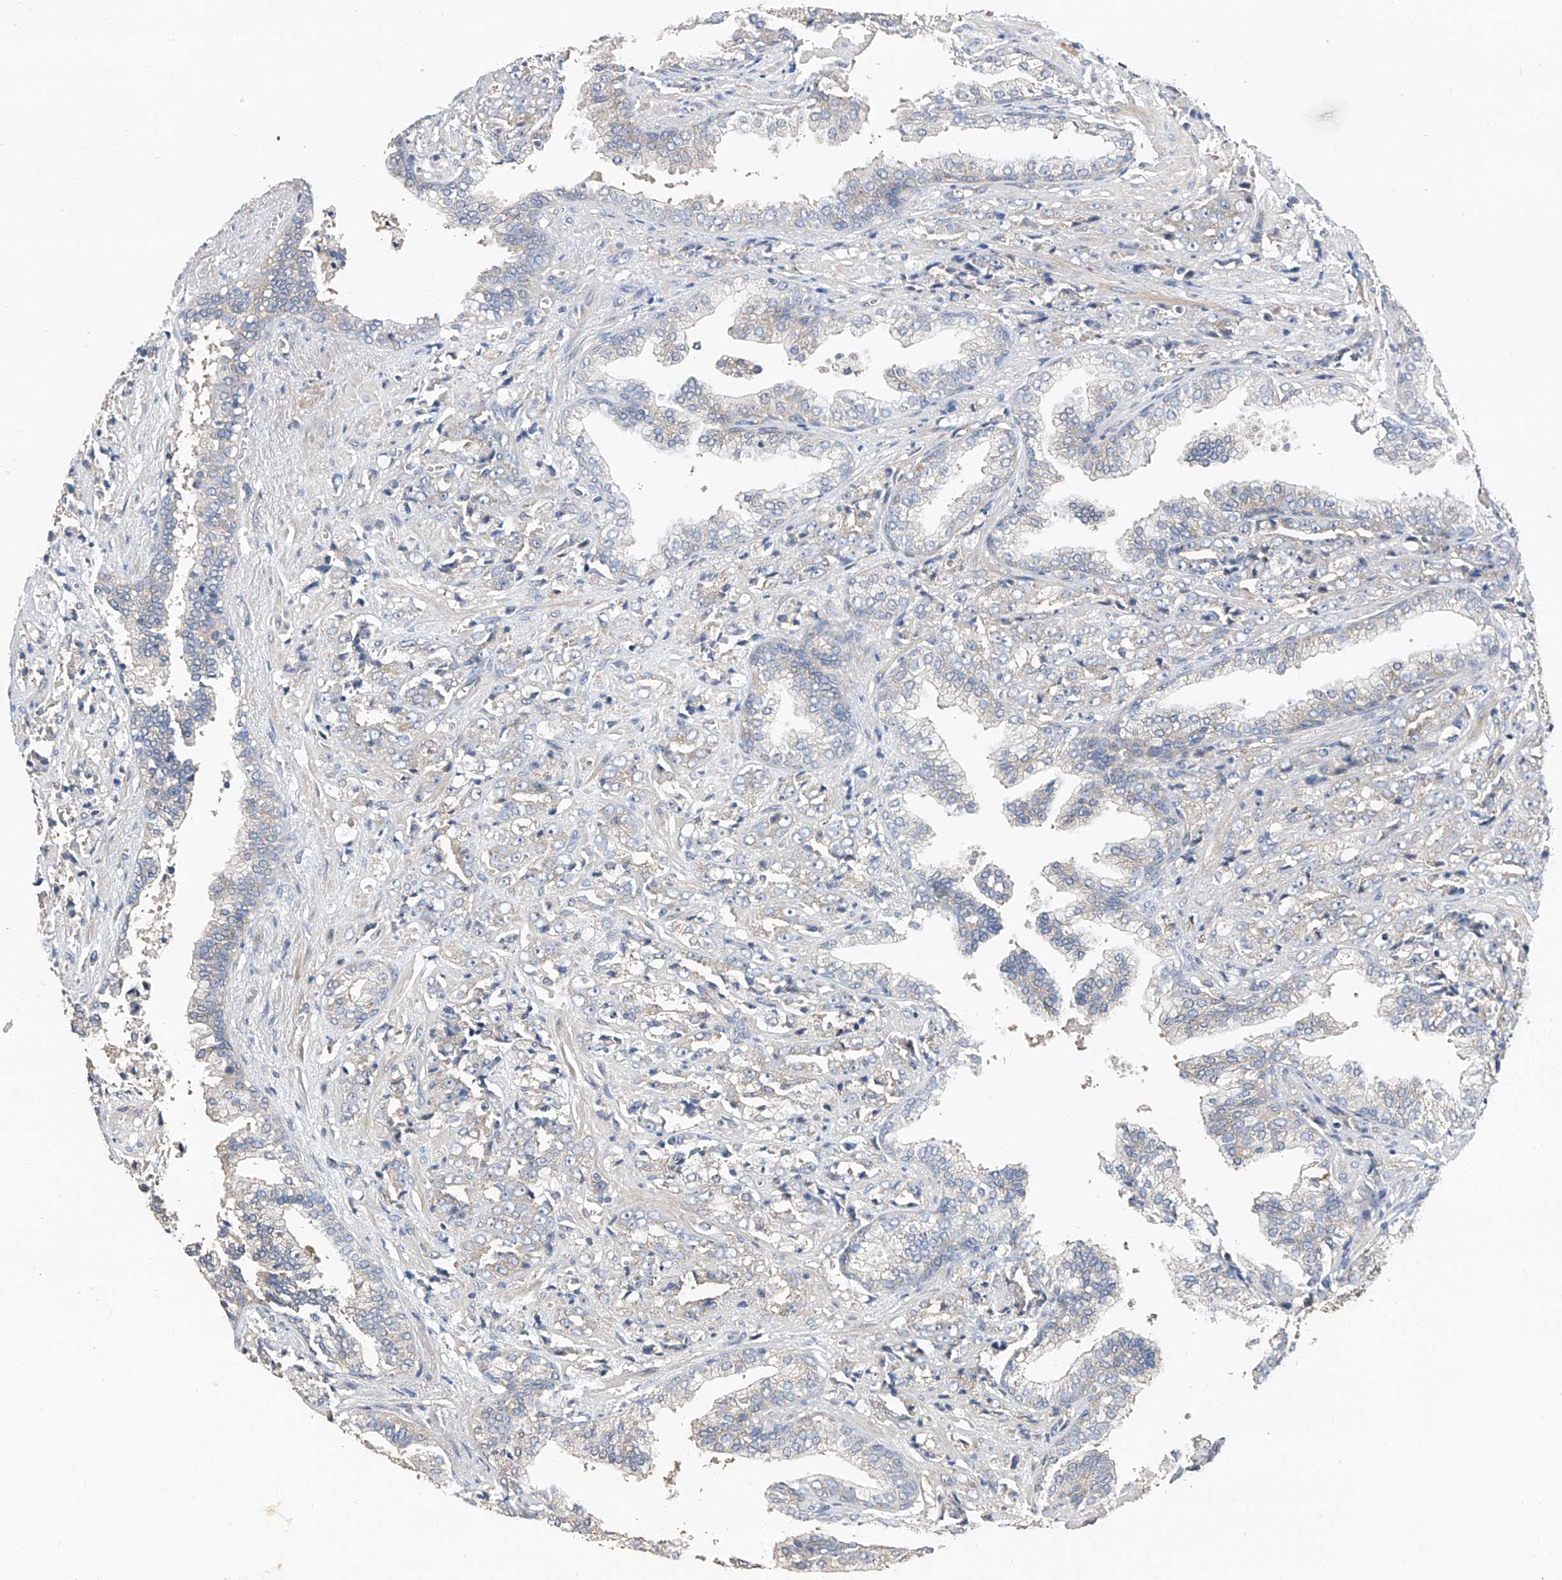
{"staining": {"intensity": "negative", "quantity": "none", "location": "none"}, "tissue": "prostate cancer", "cell_type": "Tumor cells", "image_type": "cancer", "snomed": [{"axis": "morphology", "description": "Adenocarcinoma, High grade"}, {"axis": "topography", "description": "Prostate"}], "caption": "This is an immunohistochemistry micrograph of prostate cancer (high-grade adenocarcinoma). There is no positivity in tumor cells.", "gene": "PTK2", "patient": {"sex": "male", "age": 71}}